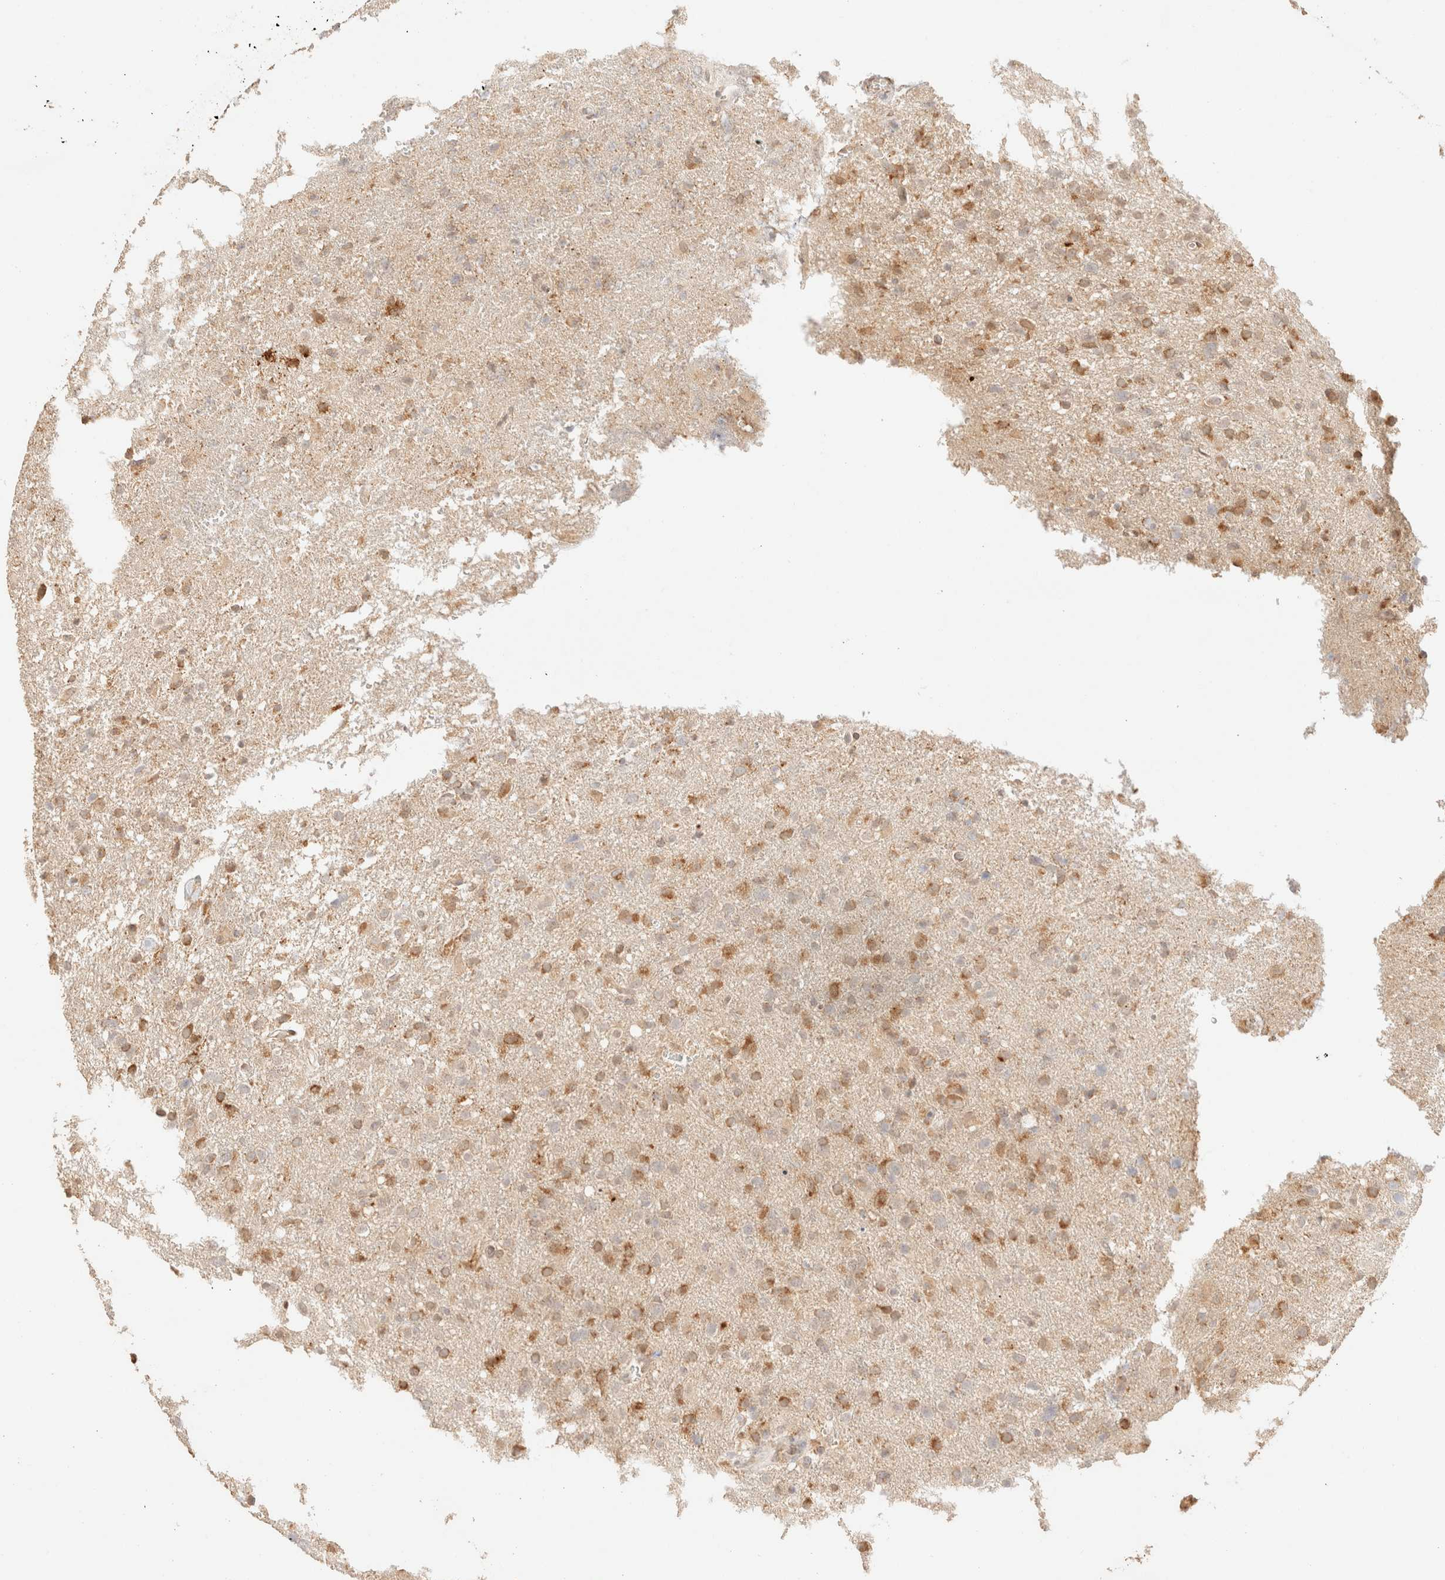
{"staining": {"intensity": "moderate", "quantity": ">75%", "location": "cytoplasmic/membranous"}, "tissue": "glioma", "cell_type": "Tumor cells", "image_type": "cancer", "snomed": [{"axis": "morphology", "description": "Glioma, malignant, High grade"}, {"axis": "topography", "description": "Brain"}], "caption": "Brown immunohistochemical staining in glioma shows moderate cytoplasmic/membranous staining in approximately >75% of tumor cells. (Brightfield microscopy of DAB IHC at high magnification).", "gene": "TACO1", "patient": {"sex": "female", "age": 57}}